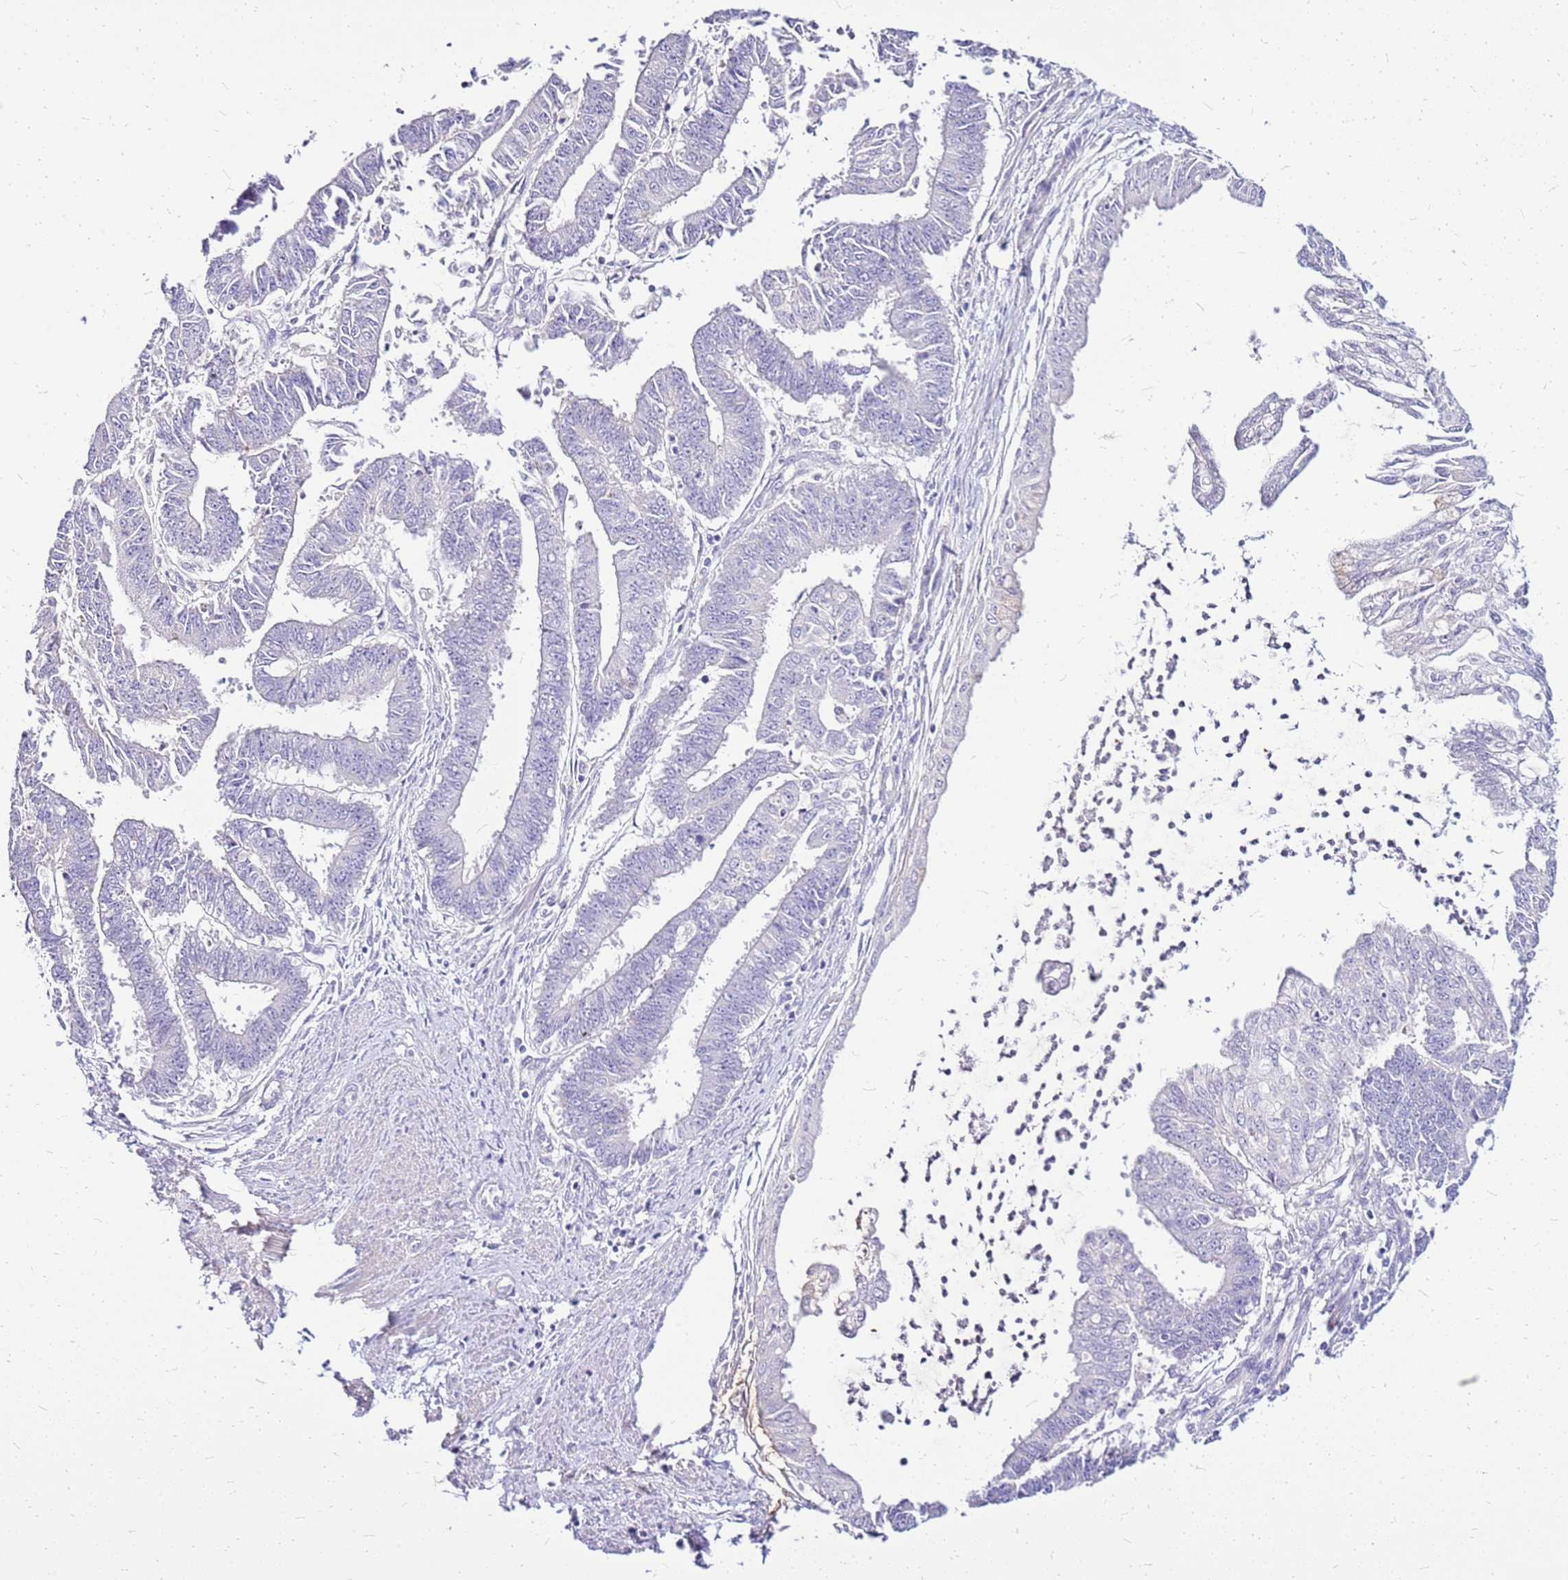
{"staining": {"intensity": "negative", "quantity": "none", "location": "none"}, "tissue": "endometrial cancer", "cell_type": "Tumor cells", "image_type": "cancer", "snomed": [{"axis": "morphology", "description": "Adenocarcinoma, NOS"}, {"axis": "topography", "description": "Endometrium"}], "caption": "Immunohistochemical staining of endometrial cancer (adenocarcinoma) shows no significant positivity in tumor cells.", "gene": "DCDC2B", "patient": {"sex": "female", "age": 73}}